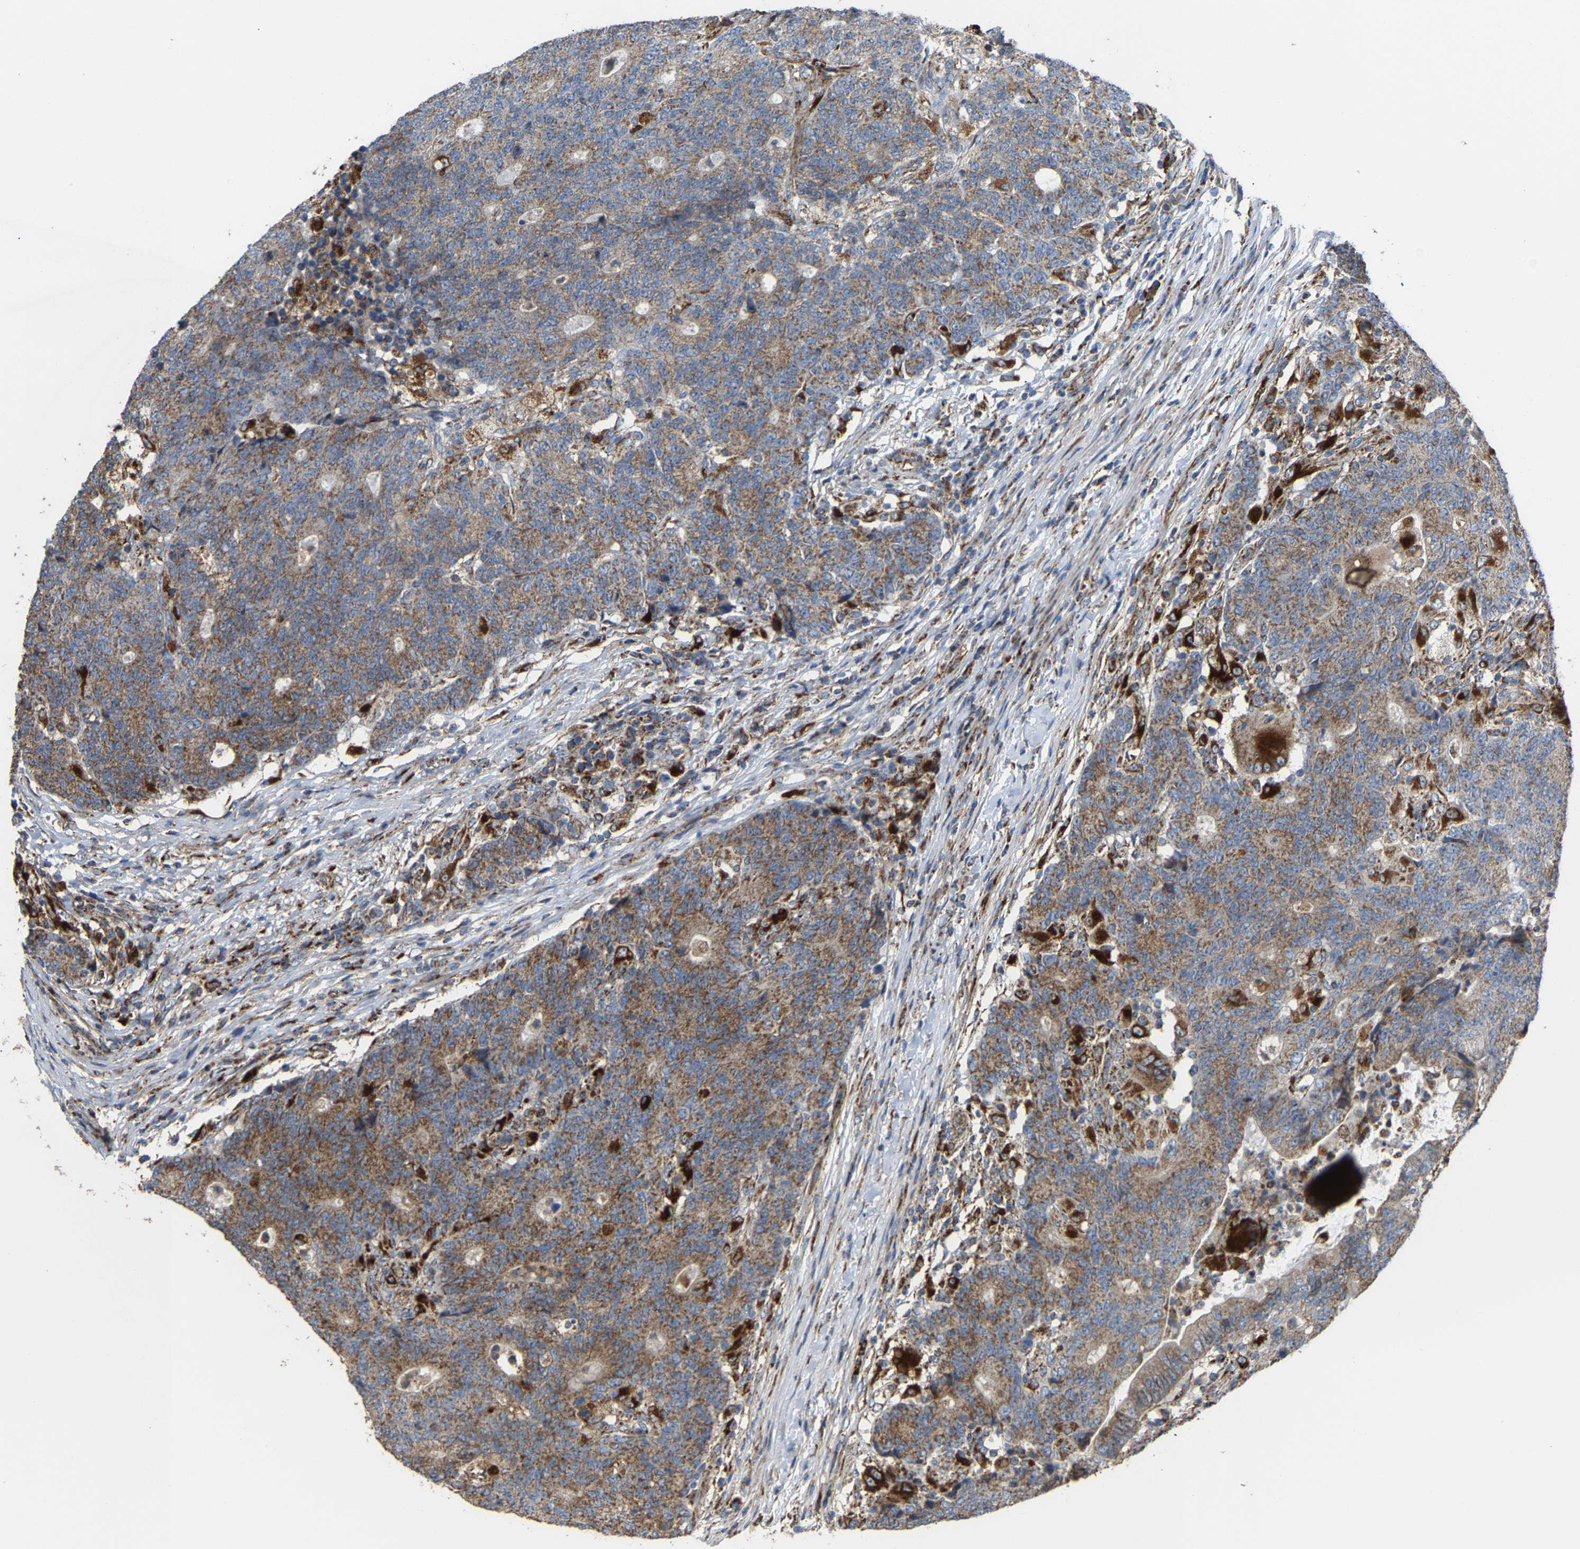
{"staining": {"intensity": "moderate", "quantity": ">75%", "location": "cytoplasmic/membranous"}, "tissue": "colorectal cancer", "cell_type": "Tumor cells", "image_type": "cancer", "snomed": [{"axis": "morphology", "description": "Normal tissue, NOS"}, {"axis": "morphology", "description": "Adenocarcinoma, NOS"}, {"axis": "topography", "description": "Colon"}], "caption": "The photomicrograph displays staining of colorectal cancer (adenocarcinoma), revealing moderate cytoplasmic/membranous protein positivity (brown color) within tumor cells.", "gene": "NDUFV3", "patient": {"sex": "female", "age": 75}}